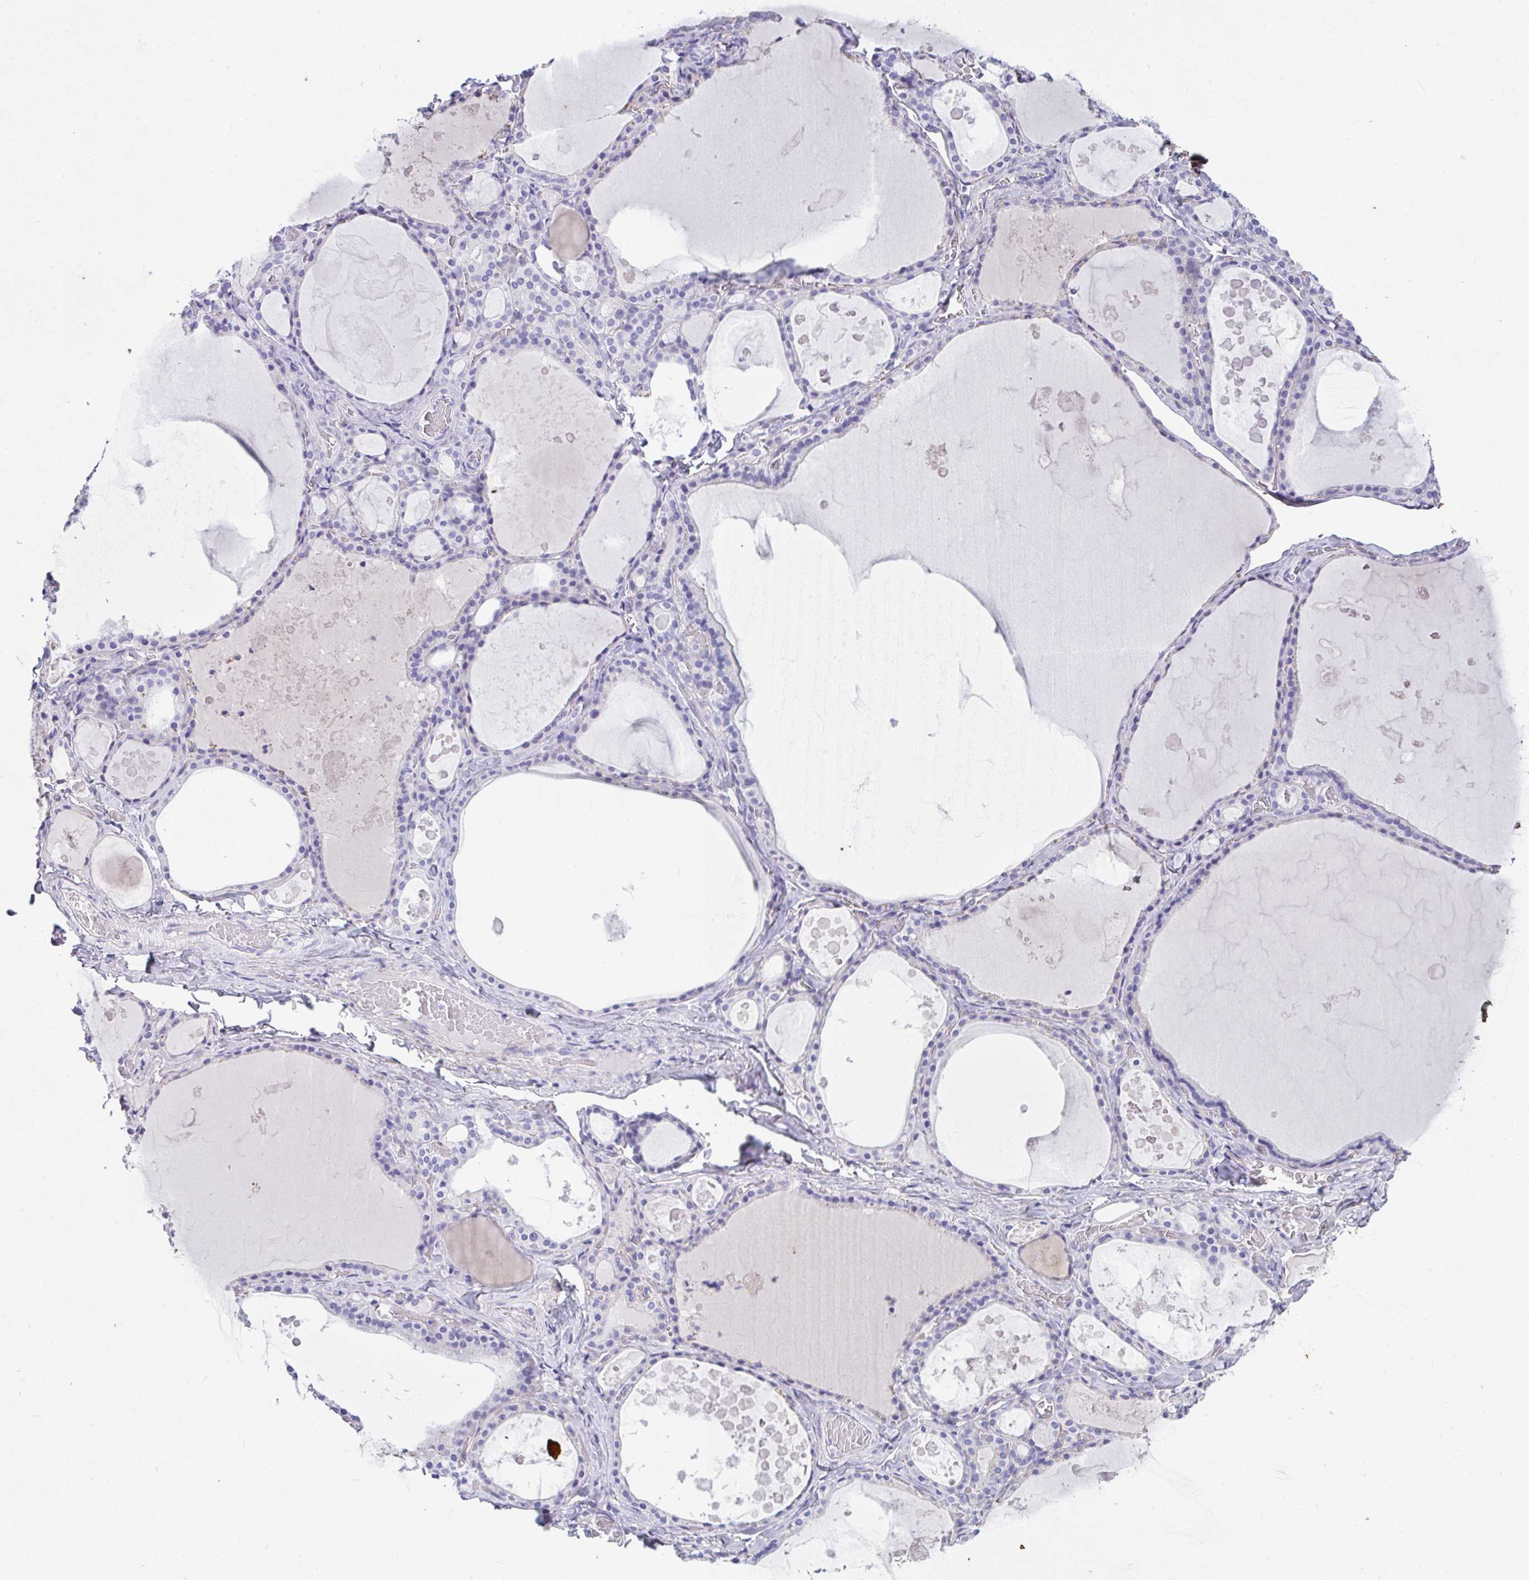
{"staining": {"intensity": "negative", "quantity": "none", "location": "none"}, "tissue": "thyroid gland", "cell_type": "Glandular cells", "image_type": "normal", "snomed": [{"axis": "morphology", "description": "Normal tissue, NOS"}, {"axis": "topography", "description": "Thyroid gland"}], "caption": "Thyroid gland stained for a protein using immunohistochemistry (IHC) reveals no expression glandular cells.", "gene": "LHFPL6", "patient": {"sex": "male", "age": 56}}